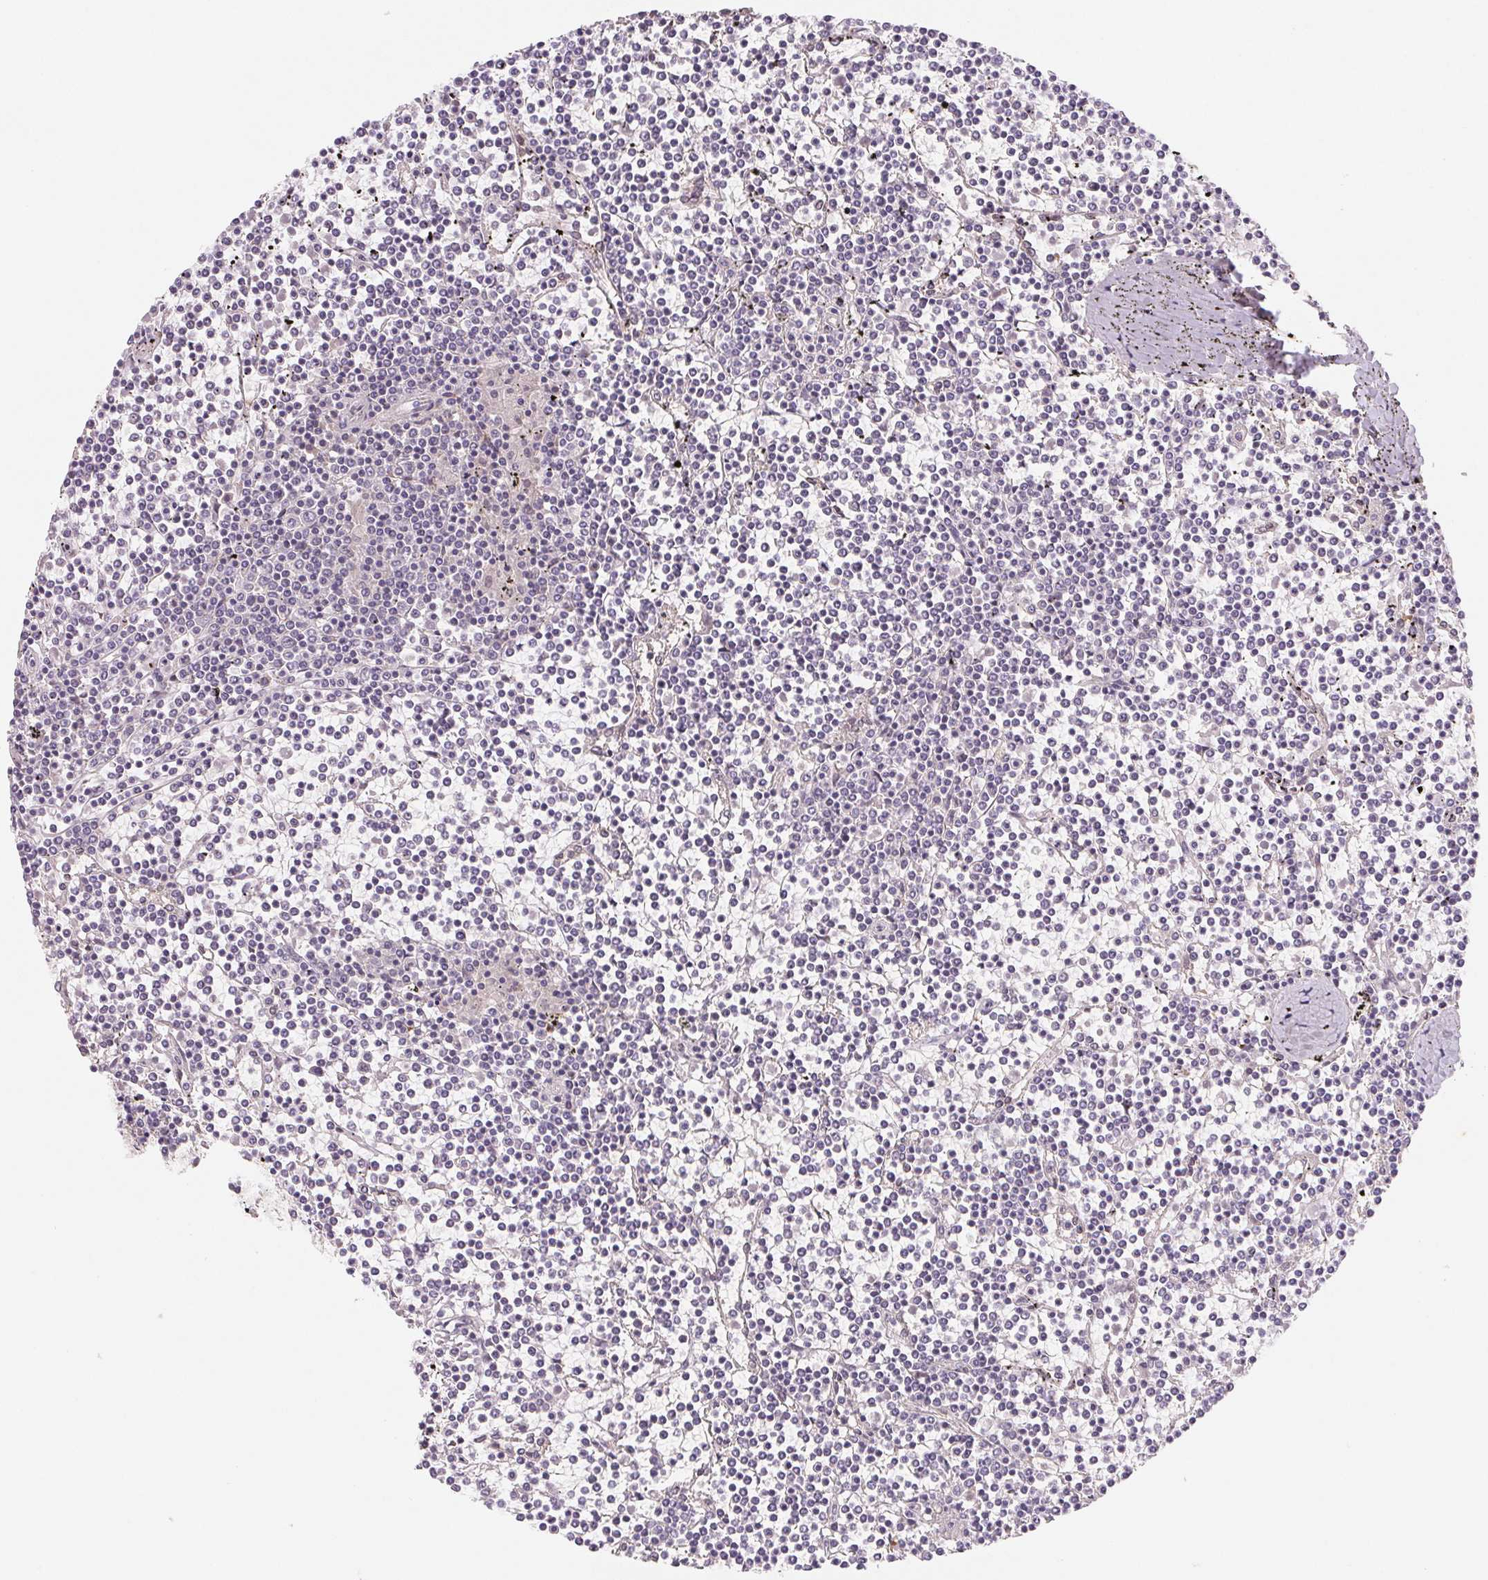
{"staining": {"intensity": "negative", "quantity": "none", "location": "none"}, "tissue": "lymphoma", "cell_type": "Tumor cells", "image_type": "cancer", "snomed": [{"axis": "morphology", "description": "Malignant lymphoma, non-Hodgkin's type, Low grade"}, {"axis": "topography", "description": "Spleen"}], "caption": "A high-resolution photomicrograph shows immunohistochemistry staining of malignant lymphoma, non-Hodgkin's type (low-grade), which exhibits no significant staining in tumor cells.", "gene": "EI24", "patient": {"sex": "female", "age": 19}}